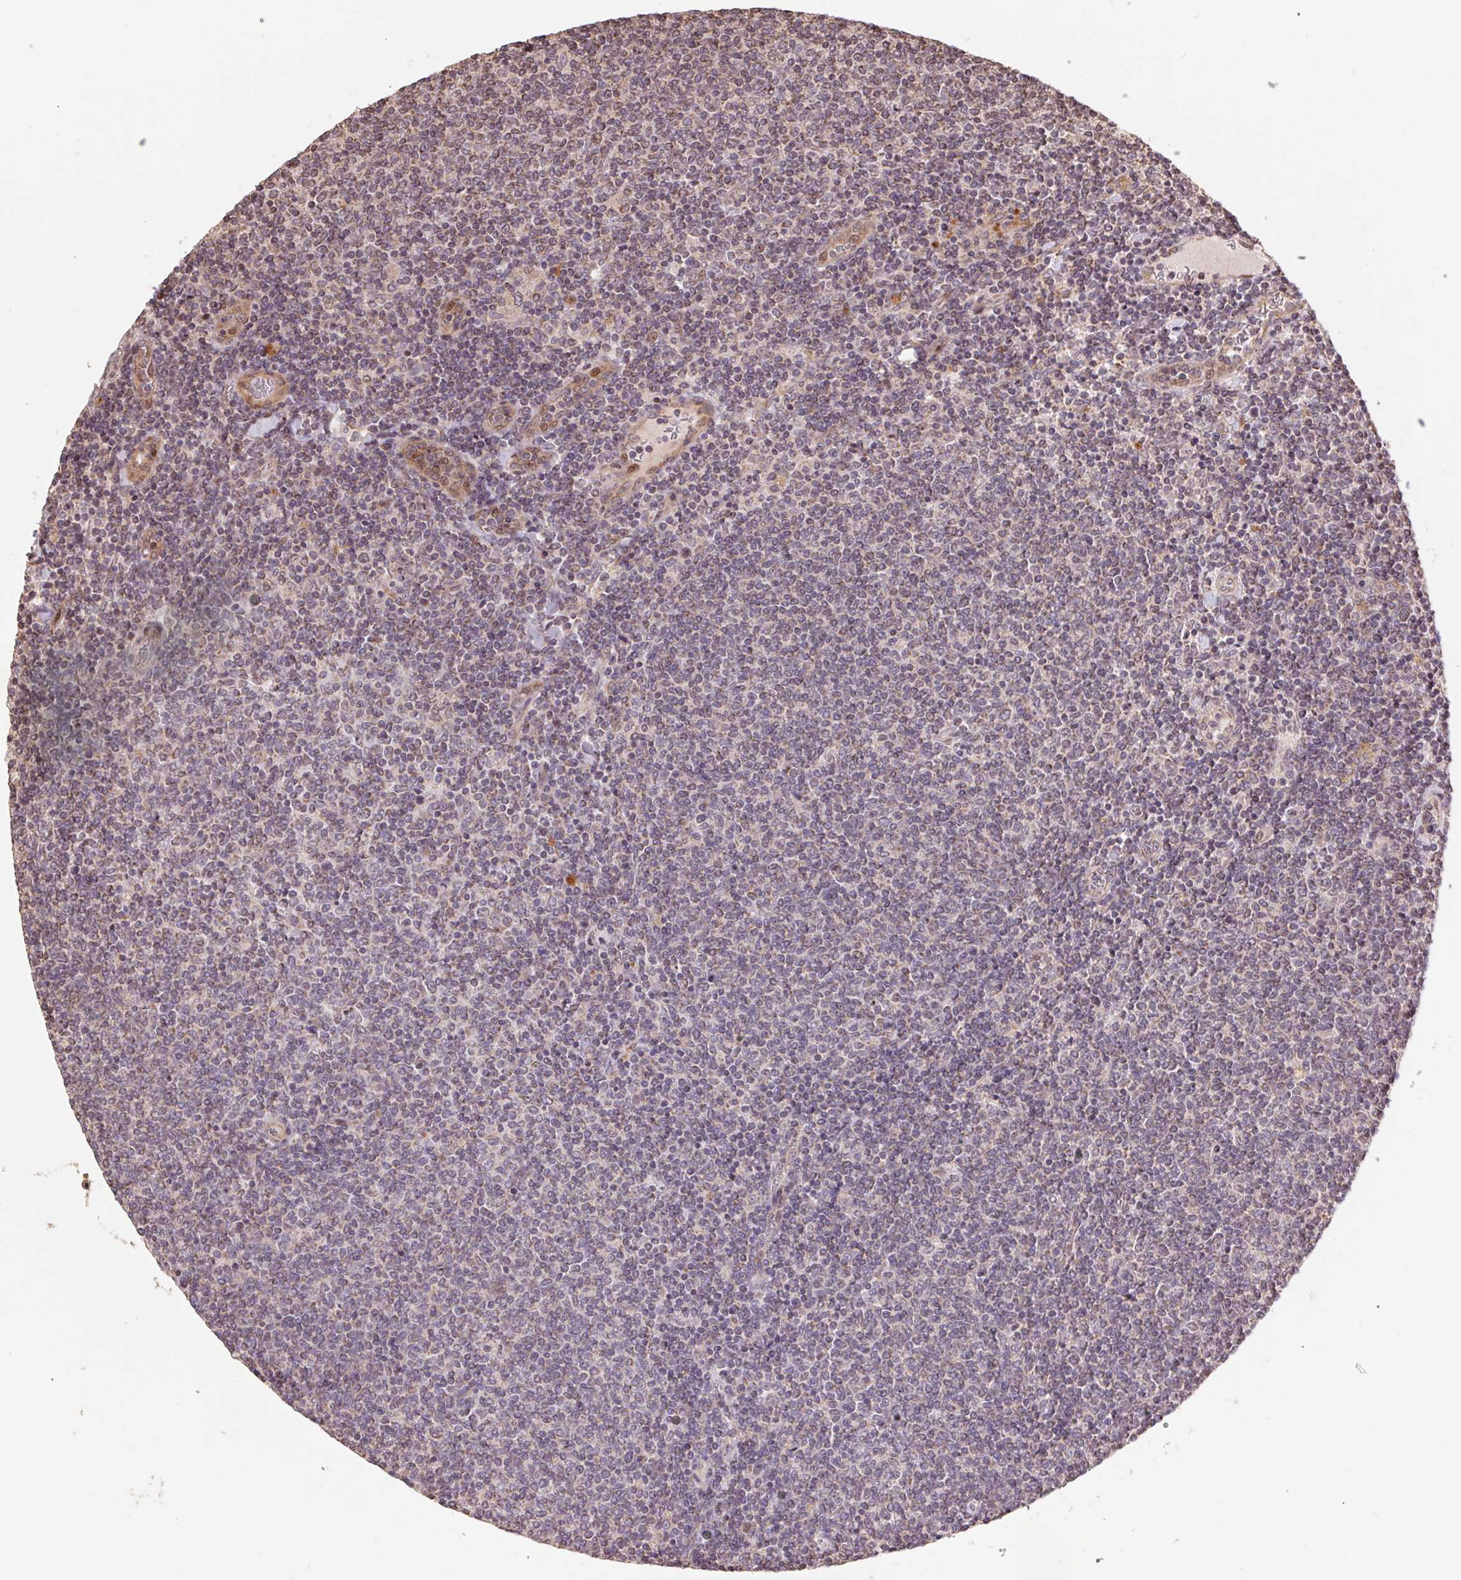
{"staining": {"intensity": "weak", "quantity": "25%-75%", "location": "cytoplasmic/membranous"}, "tissue": "lymphoma", "cell_type": "Tumor cells", "image_type": "cancer", "snomed": [{"axis": "morphology", "description": "Malignant lymphoma, non-Hodgkin's type, Low grade"}, {"axis": "topography", "description": "Lymph node"}], "caption": "An immunohistochemistry (IHC) photomicrograph of tumor tissue is shown. Protein staining in brown highlights weak cytoplasmic/membranous positivity in malignant lymphoma, non-Hodgkin's type (low-grade) within tumor cells. (DAB (3,3'-diaminobenzidine) = brown stain, brightfield microscopy at high magnification).", "gene": "PDHA1", "patient": {"sex": "male", "age": 52}}